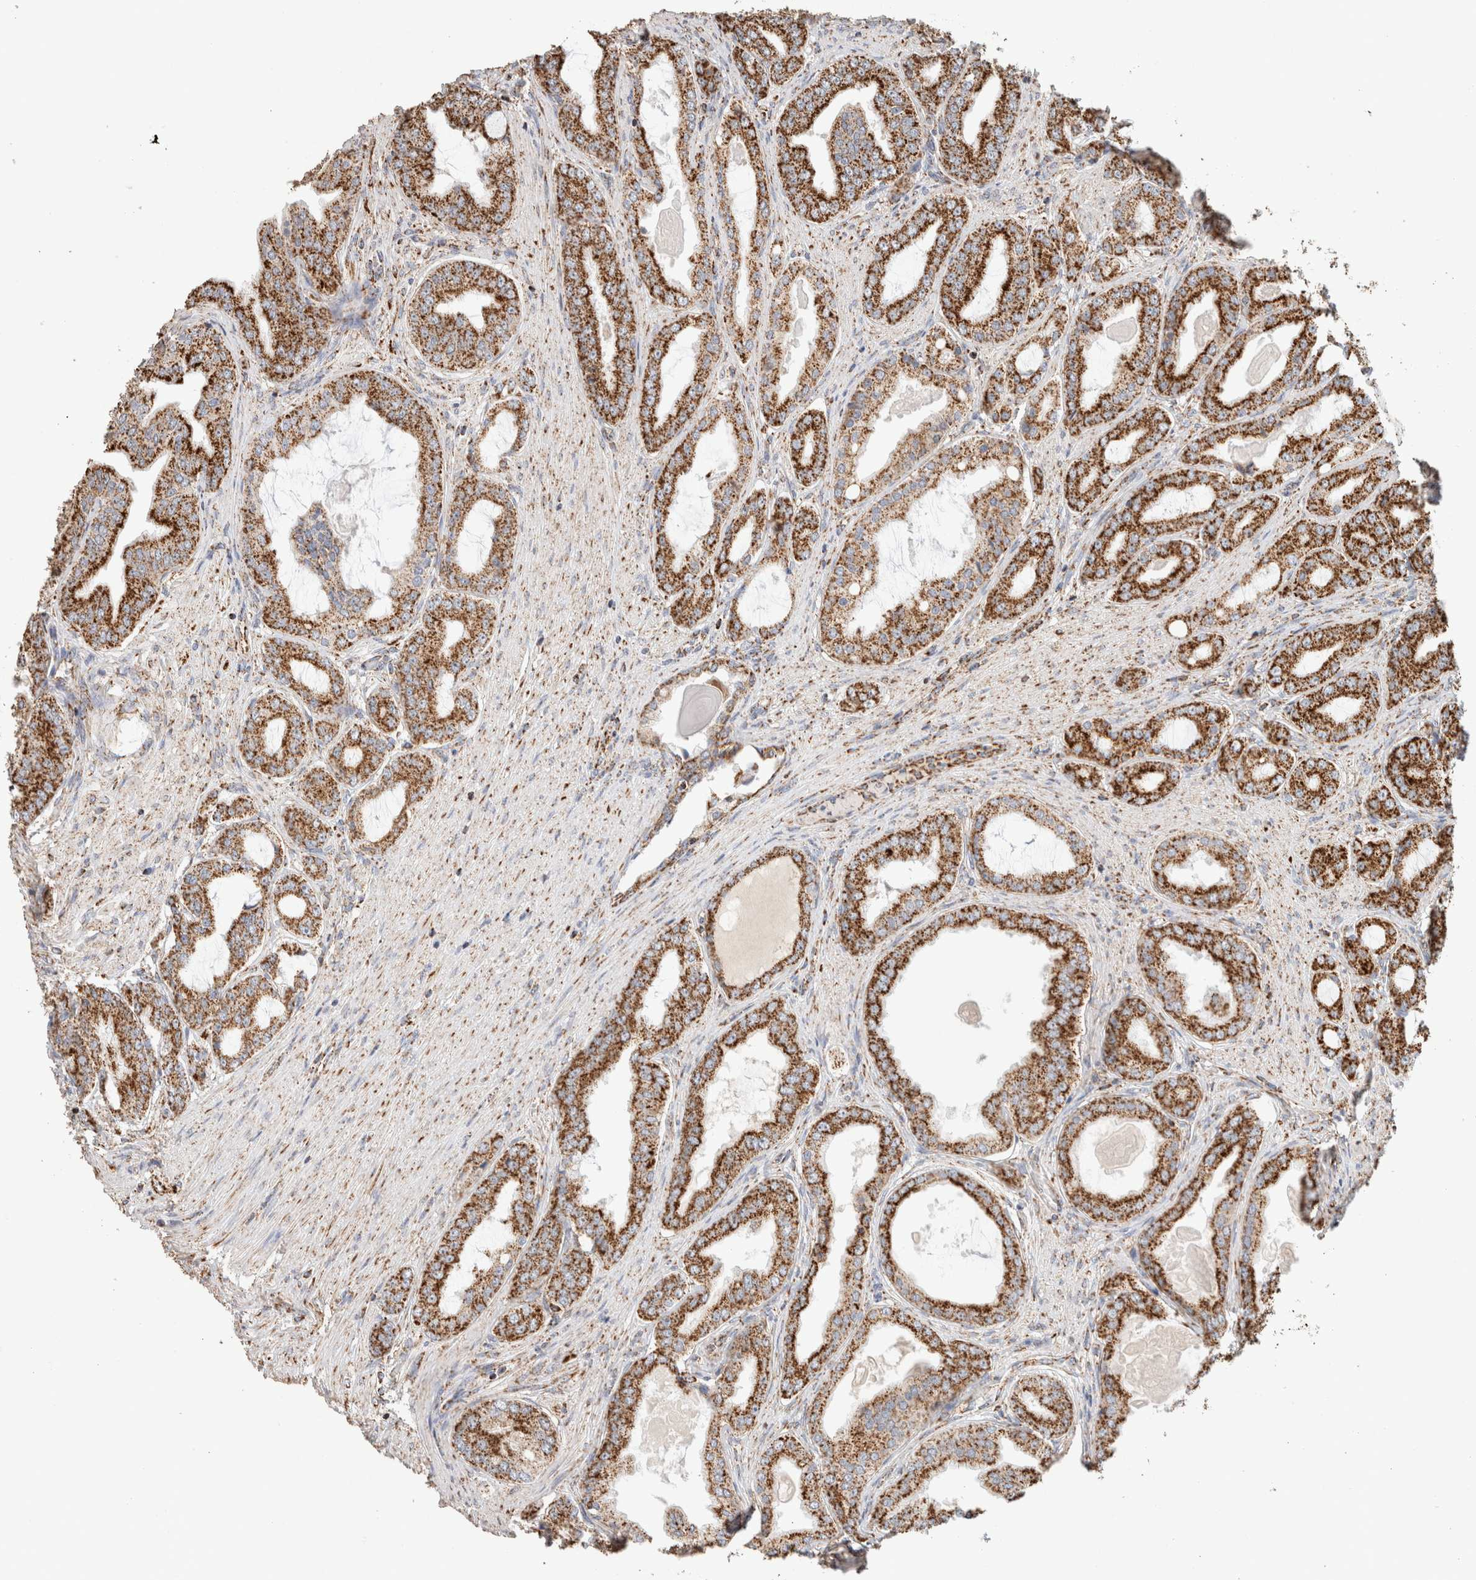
{"staining": {"intensity": "strong", "quantity": ">75%", "location": "cytoplasmic/membranous"}, "tissue": "prostate cancer", "cell_type": "Tumor cells", "image_type": "cancer", "snomed": [{"axis": "morphology", "description": "Adenocarcinoma, High grade"}, {"axis": "topography", "description": "Prostate"}], "caption": "The histopathology image shows a brown stain indicating the presence of a protein in the cytoplasmic/membranous of tumor cells in adenocarcinoma (high-grade) (prostate).", "gene": "C1QBP", "patient": {"sex": "male", "age": 60}}